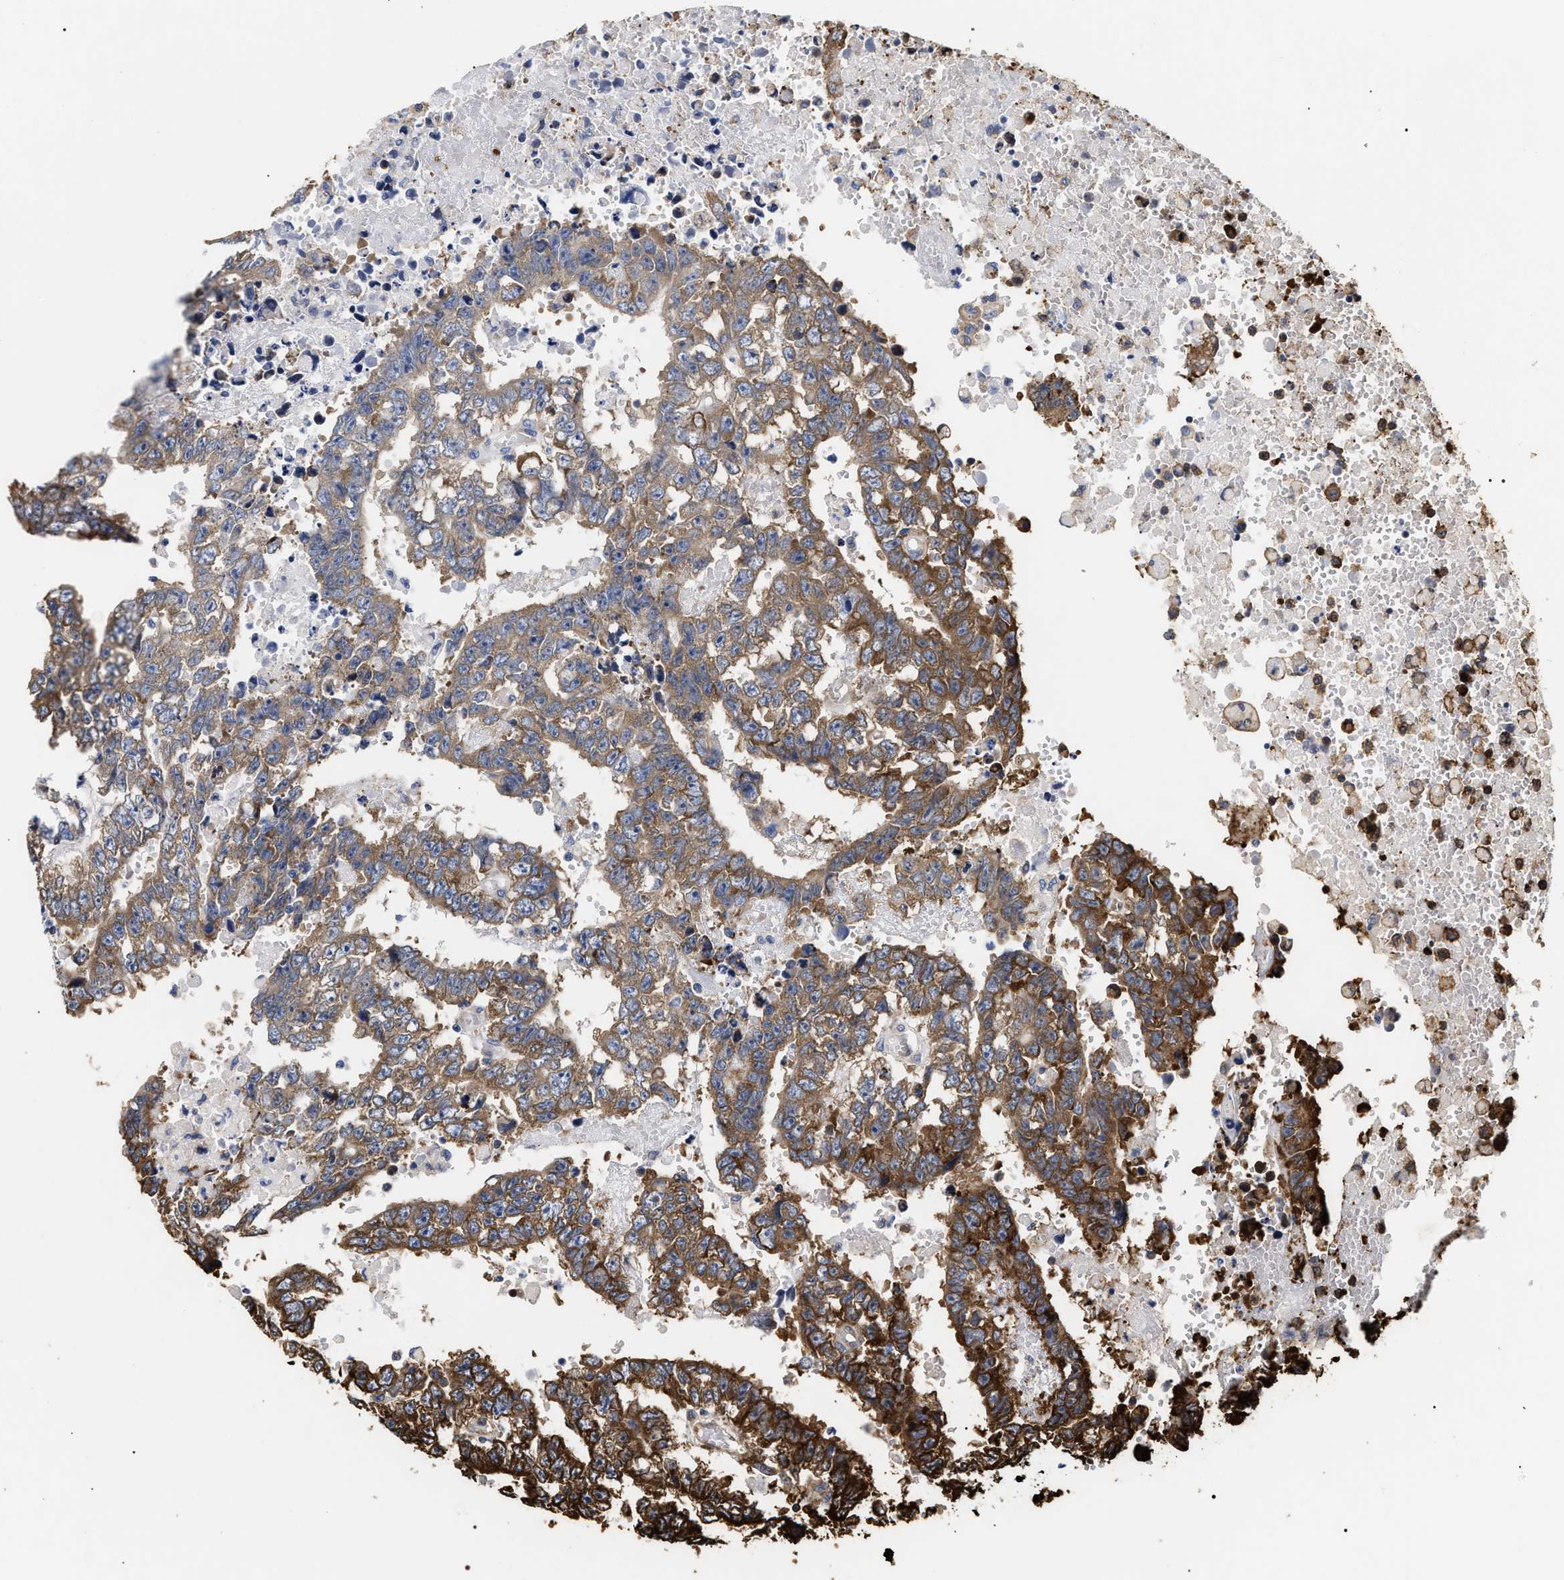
{"staining": {"intensity": "strong", "quantity": "<25%", "location": "cytoplasmic/membranous"}, "tissue": "testis cancer", "cell_type": "Tumor cells", "image_type": "cancer", "snomed": [{"axis": "morphology", "description": "Carcinoma, Embryonal, NOS"}, {"axis": "topography", "description": "Testis"}], "caption": "Testis embryonal carcinoma stained with IHC displays strong cytoplasmic/membranous expression in about <25% of tumor cells.", "gene": "SERBP1", "patient": {"sex": "male", "age": 25}}